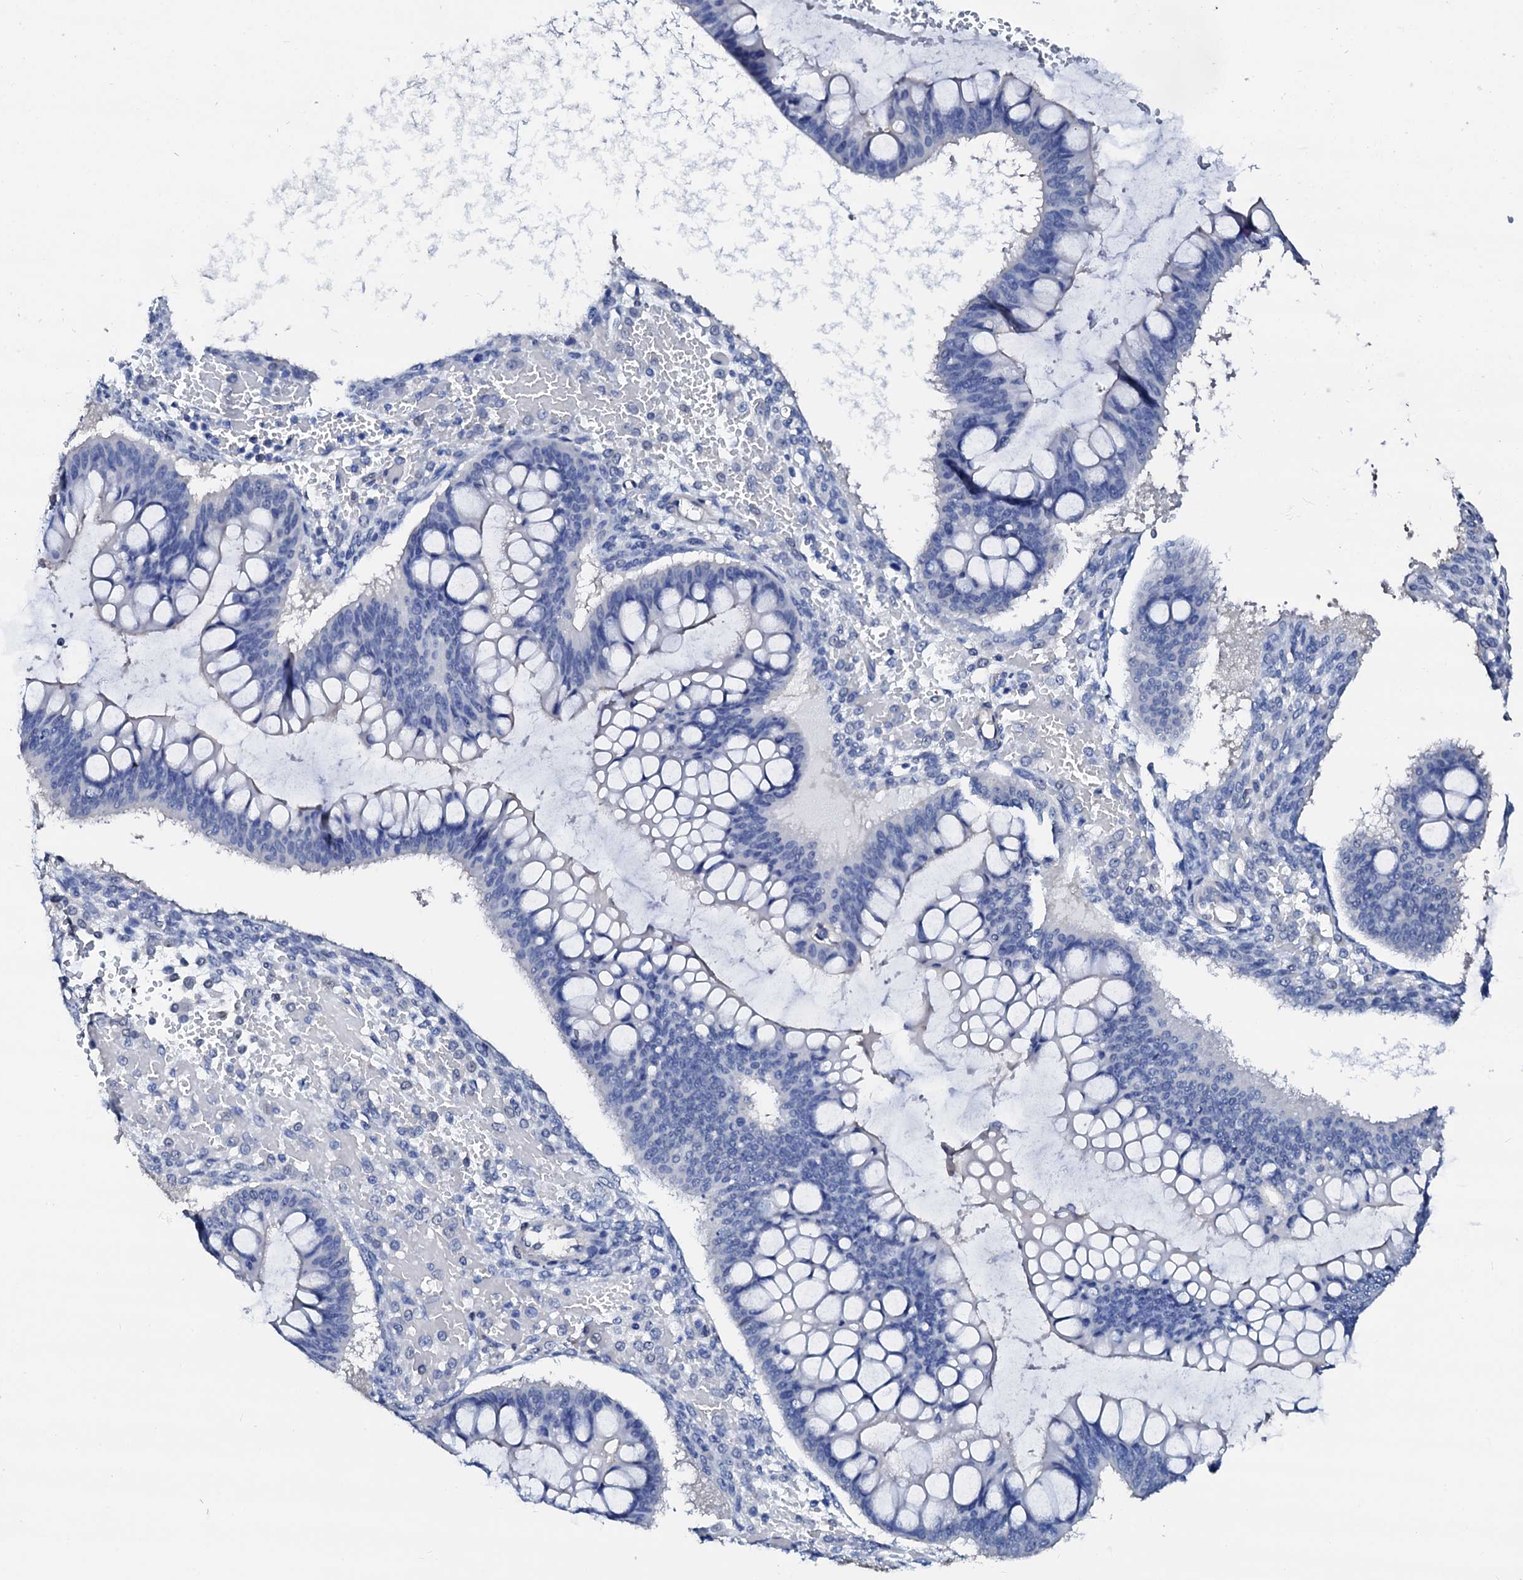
{"staining": {"intensity": "negative", "quantity": "none", "location": "none"}, "tissue": "ovarian cancer", "cell_type": "Tumor cells", "image_type": "cancer", "snomed": [{"axis": "morphology", "description": "Cystadenocarcinoma, mucinous, NOS"}, {"axis": "topography", "description": "Ovary"}], "caption": "IHC image of ovarian cancer (mucinous cystadenocarcinoma) stained for a protein (brown), which demonstrates no staining in tumor cells.", "gene": "CSN2", "patient": {"sex": "female", "age": 73}}